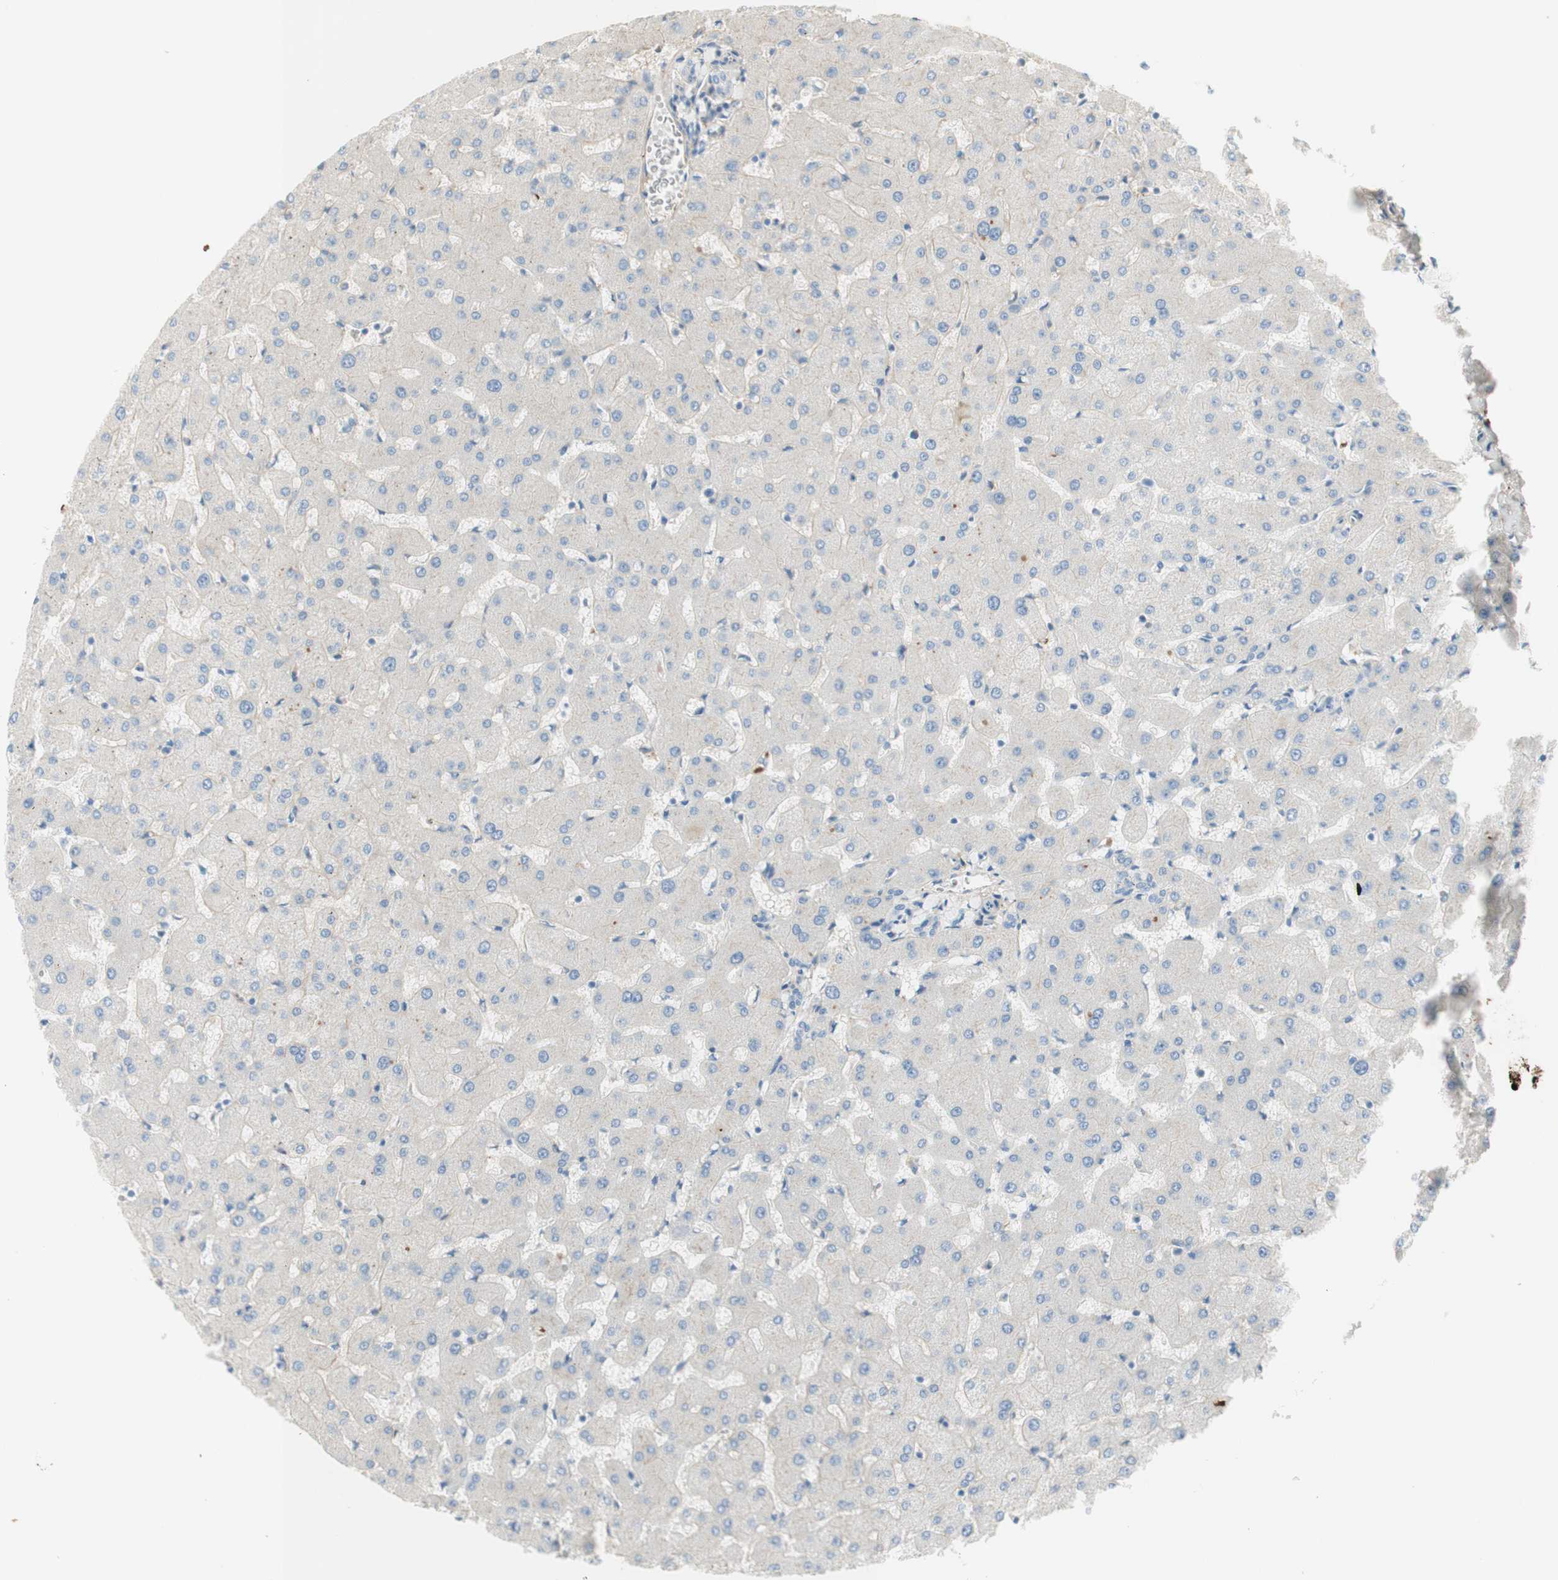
{"staining": {"intensity": "negative", "quantity": "none", "location": "none"}, "tissue": "liver", "cell_type": "Cholangiocytes", "image_type": "normal", "snomed": [{"axis": "morphology", "description": "Normal tissue, NOS"}, {"axis": "topography", "description": "Liver"}], "caption": "DAB (3,3'-diaminobenzidine) immunohistochemical staining of normal liver demonstrates no significant staining in cholangiocytes.", "gene": "KNG1", "patient": {"sex": "female", "age": 63}}